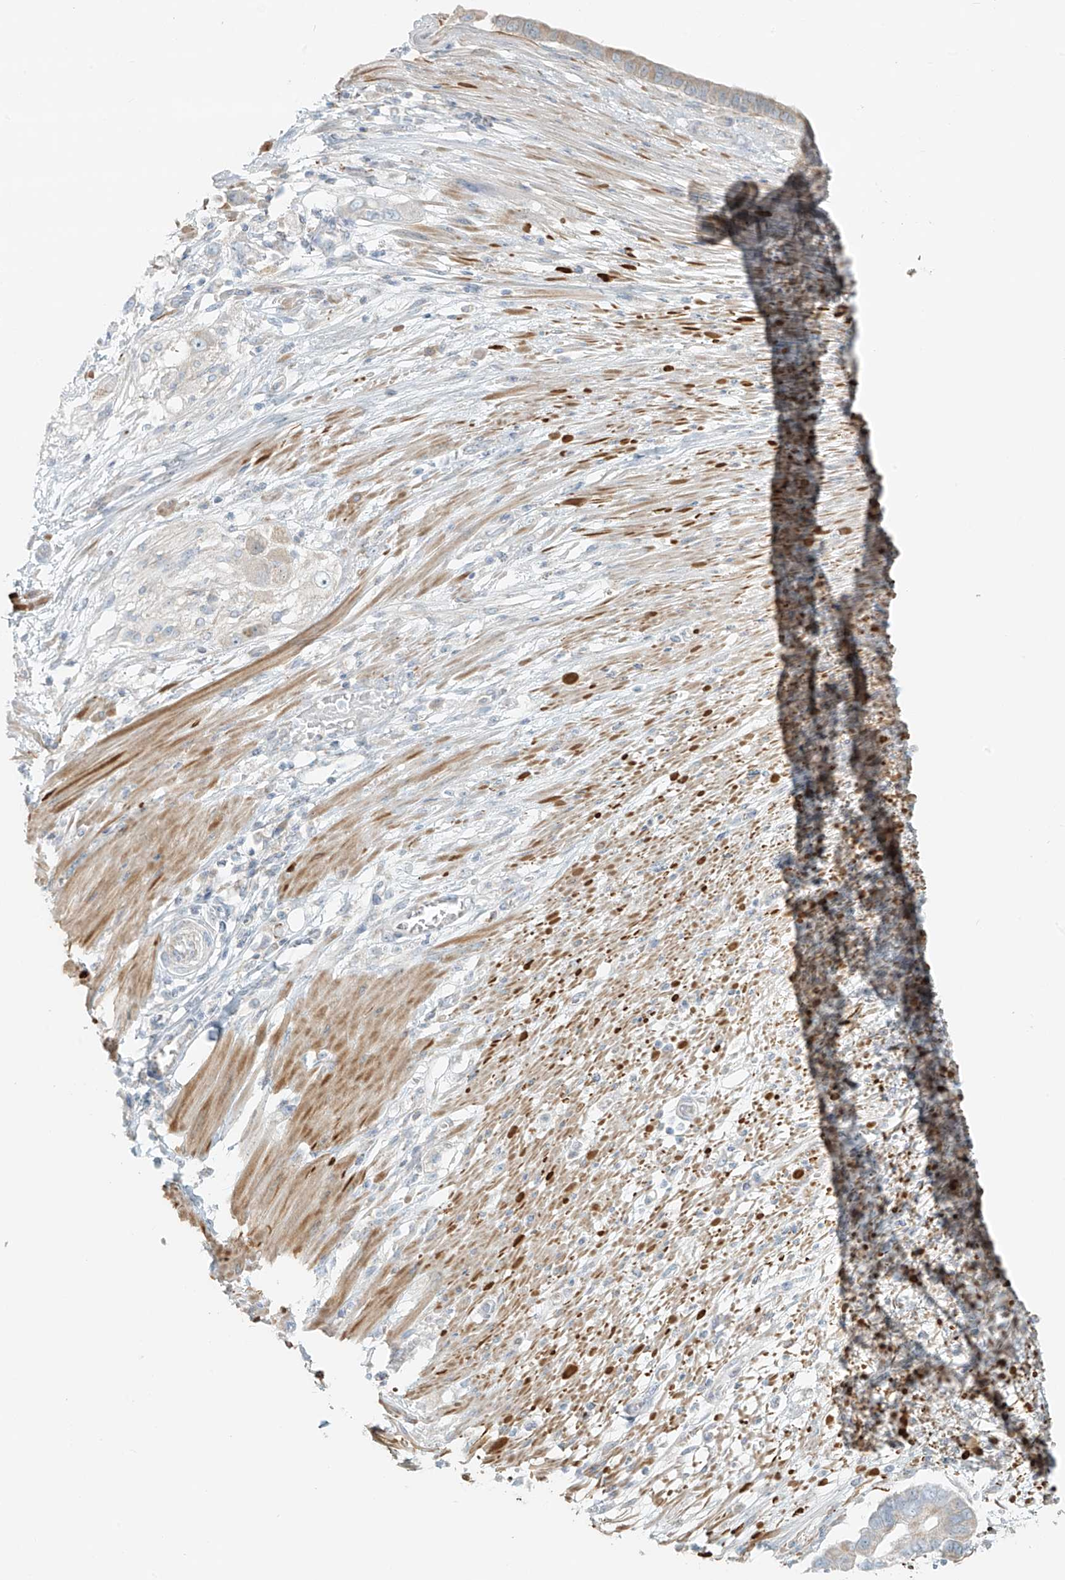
{"staining": {"intensity": "negative", "quantity": "none", "location": "none"}, "tissue": "pancreatic cancer", "cell_type": "Tumor cells", "image_type": "cancer", "snomed": [{"axis": "morphology", "description": "Adenocarcinoma, NOS"}, {"axis": "topography", "description": "Pancreas"}], "caption": "Human pancreatic cancer (adenocarcinoma) stained for a protein using immunohistochemistry (IHC) shows no staining in tumor cells.", "gene": "UST", "patient": {"sex": "male", "age": 68}}